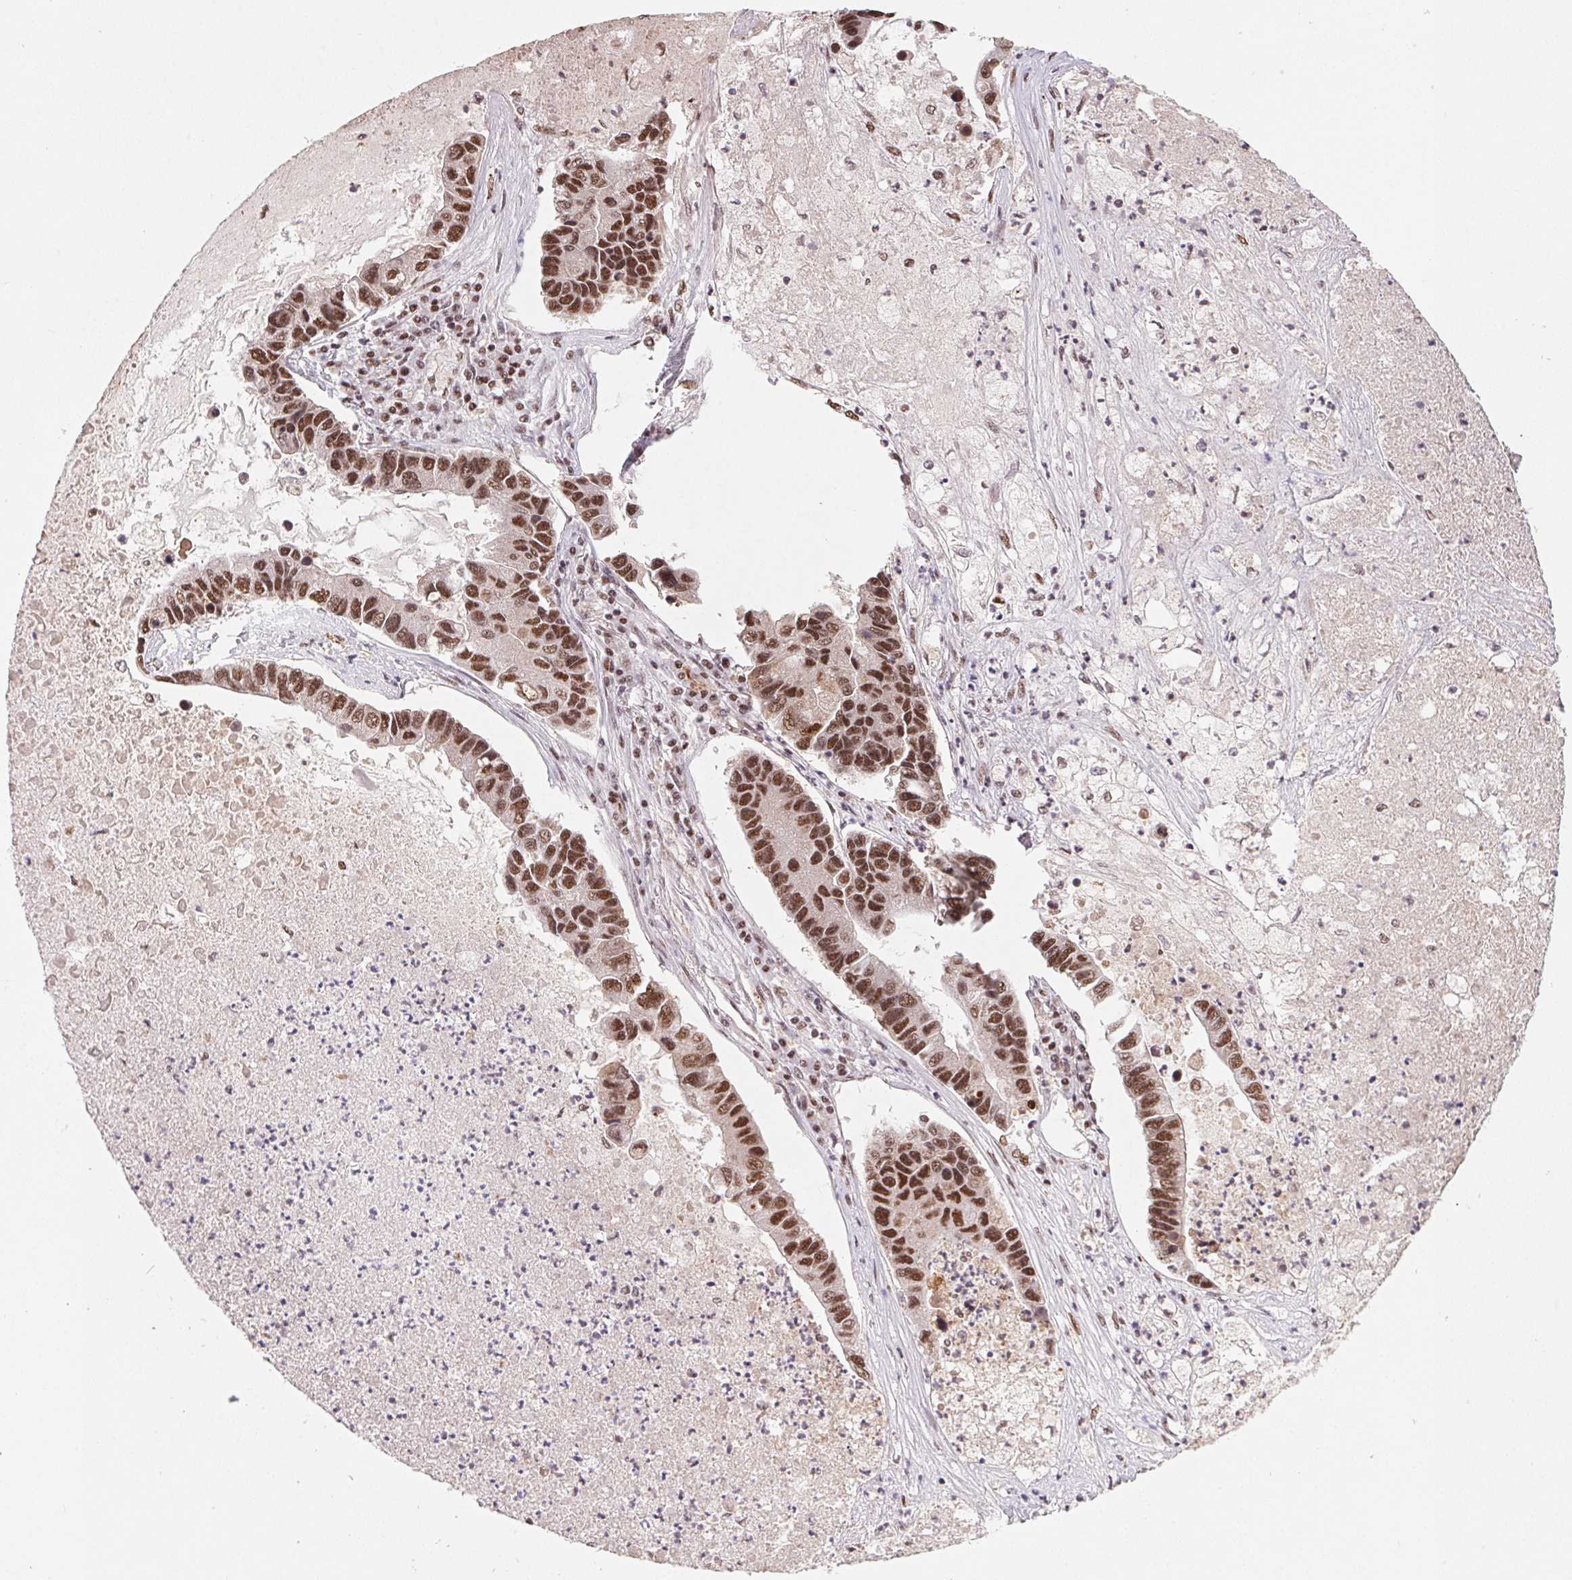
{"staining": {"intensity": "strong", "quantity": ">75%", "location": "nuclear"}, "tissue": "lung cancer", "cell_type": "Tumor cells", "image_type": "cancer", "snomed": [{"axis": "morphology", "description": "Adenocarcinoma, NOS"}, {"axis": "topography", "description": "Bronchus"}, {"axis": "topography", "description": "Lung"}], "caption": "Tumor cells exhibit high levels of strong nuclear staining in approximately >75% of cells in human lung adenocarcinoma.", "gene": "SNRPG", "patient": {"sex": "female", "age": 51}}